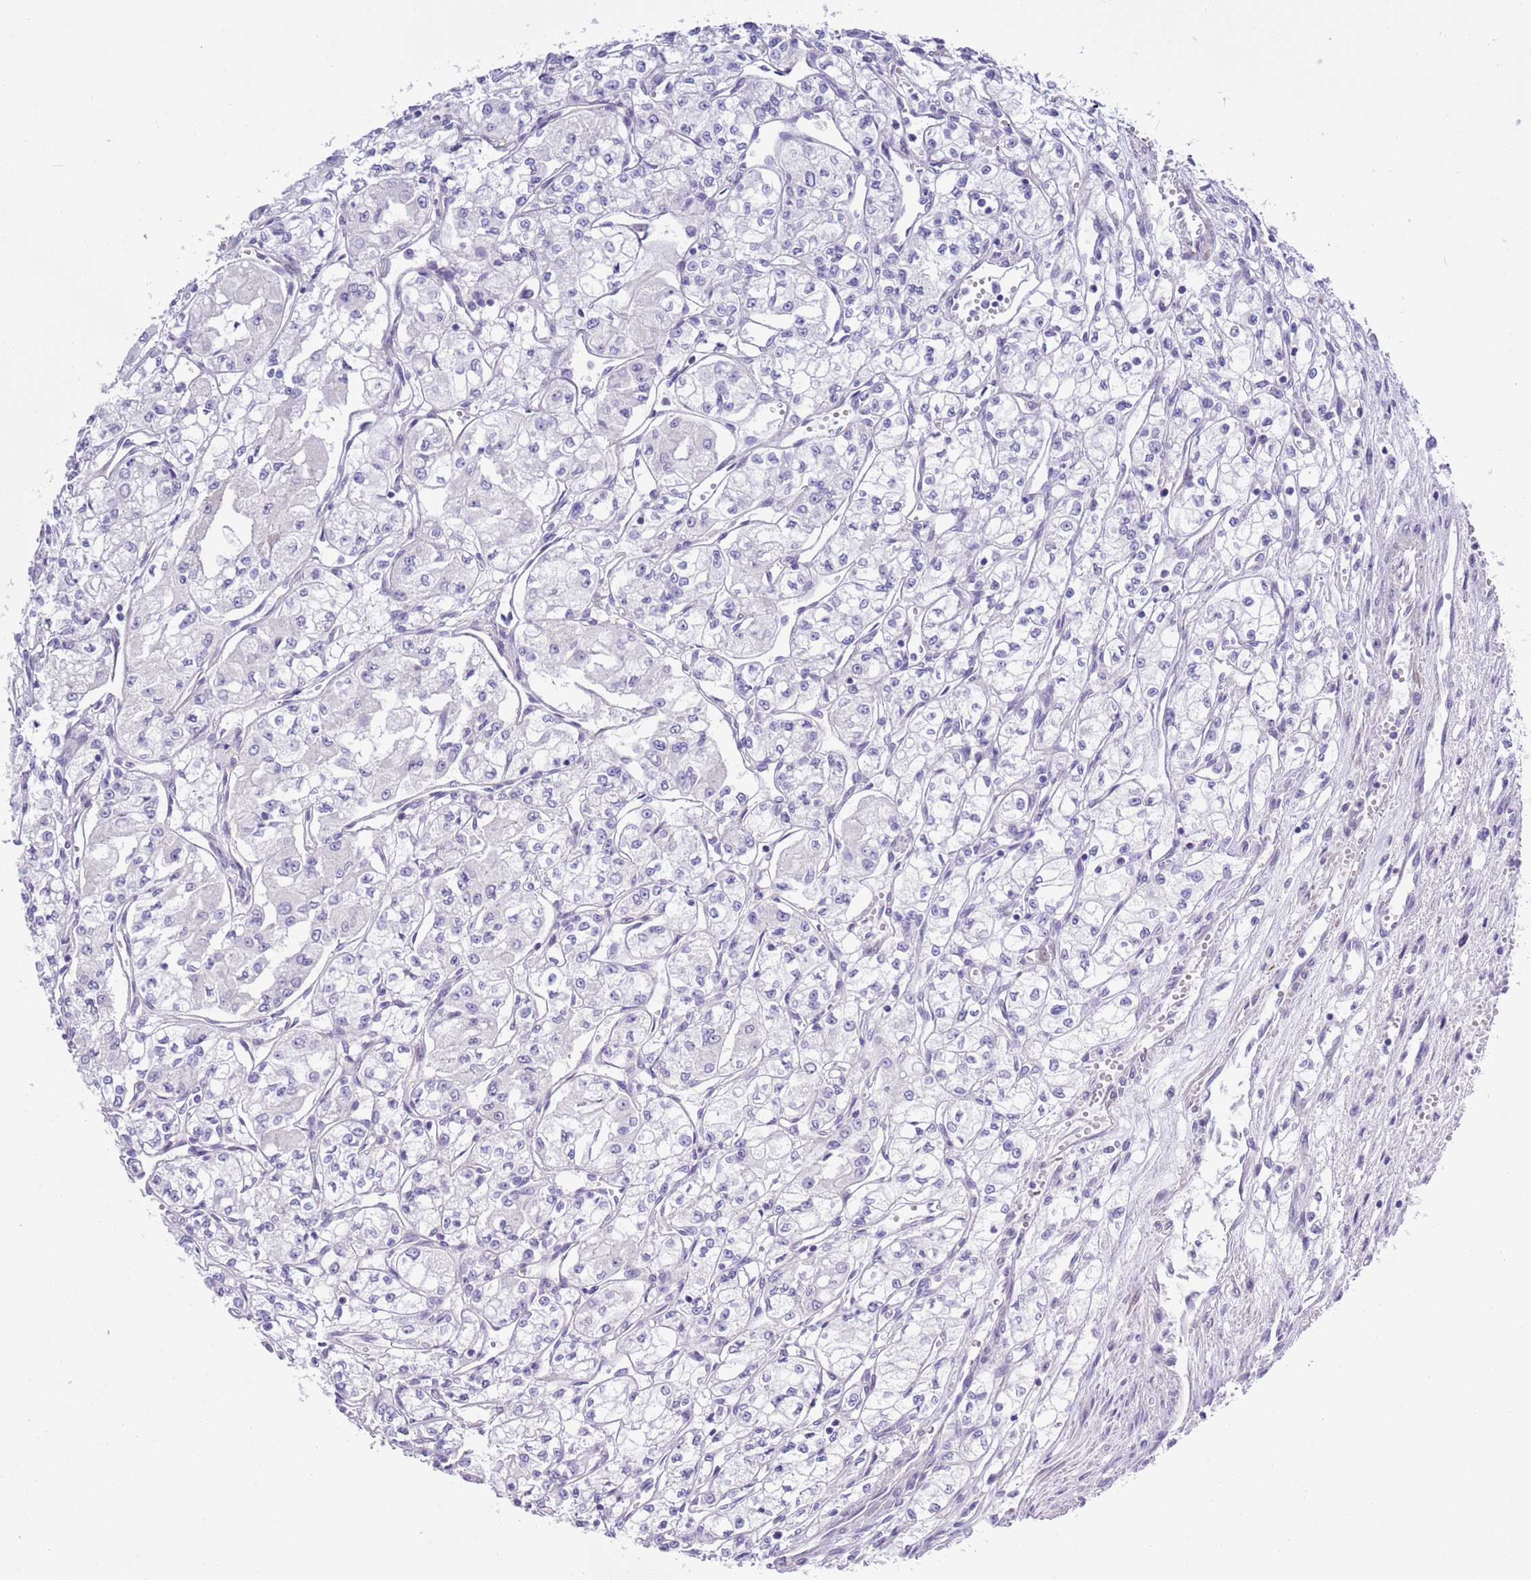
{"staining": {"intensity": "negative", "quantity": "none", "location": "none"}, "tissue": "renal cancer", "cell_type": "Tumor cells", "image_type": "cancer", "snomed": [{"axis": "morphology", "description": "Adenocarcinoma, NOS"}, {"axis": "topography", "description": "Kidney"}], "caption": "Tumor cells show no significant protein expression in renal cancer (adenocarcinoma).", "gene": "NET1", "patient": {"sex": "male", "age": 59}}